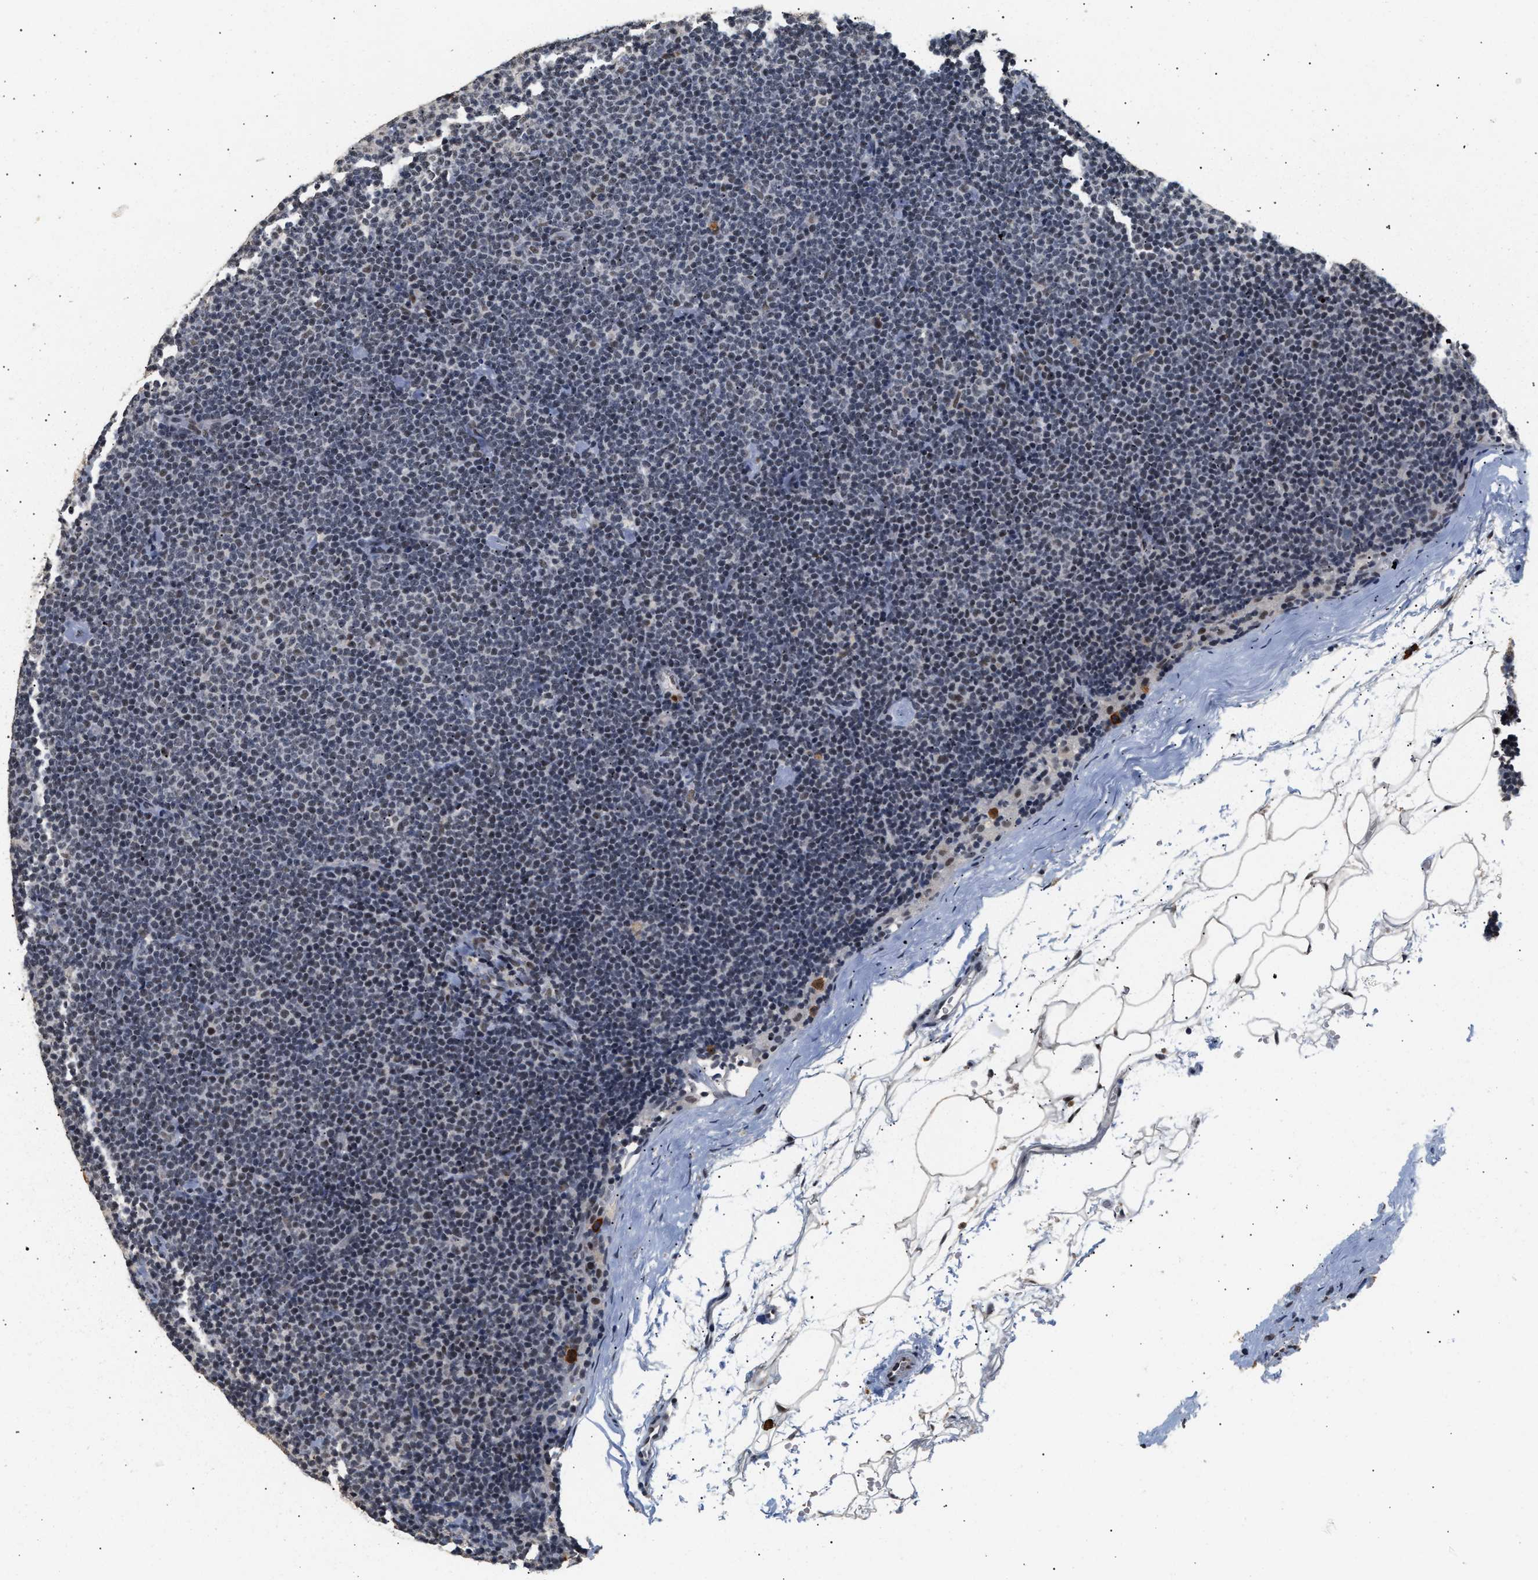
{"staining": {"intensity": "negative", "quantity": "none", "location": "none"}, "tissue": "lymphoma", "cell_type": "Tumor cells", "image_type": "cancer", "snomed": [{"axis": "morphology", "description": "Malignant lymphoma, non-Hodgkin's type, Low grade"}, {"axis": "topography", "description": "Lymph node"}], "caption": "A micrograph of lymphoma stained for a protein displays no brown staining in tumor cells.", "gene": "THOC1", "patient": {"sex": "female", "age": 53}}